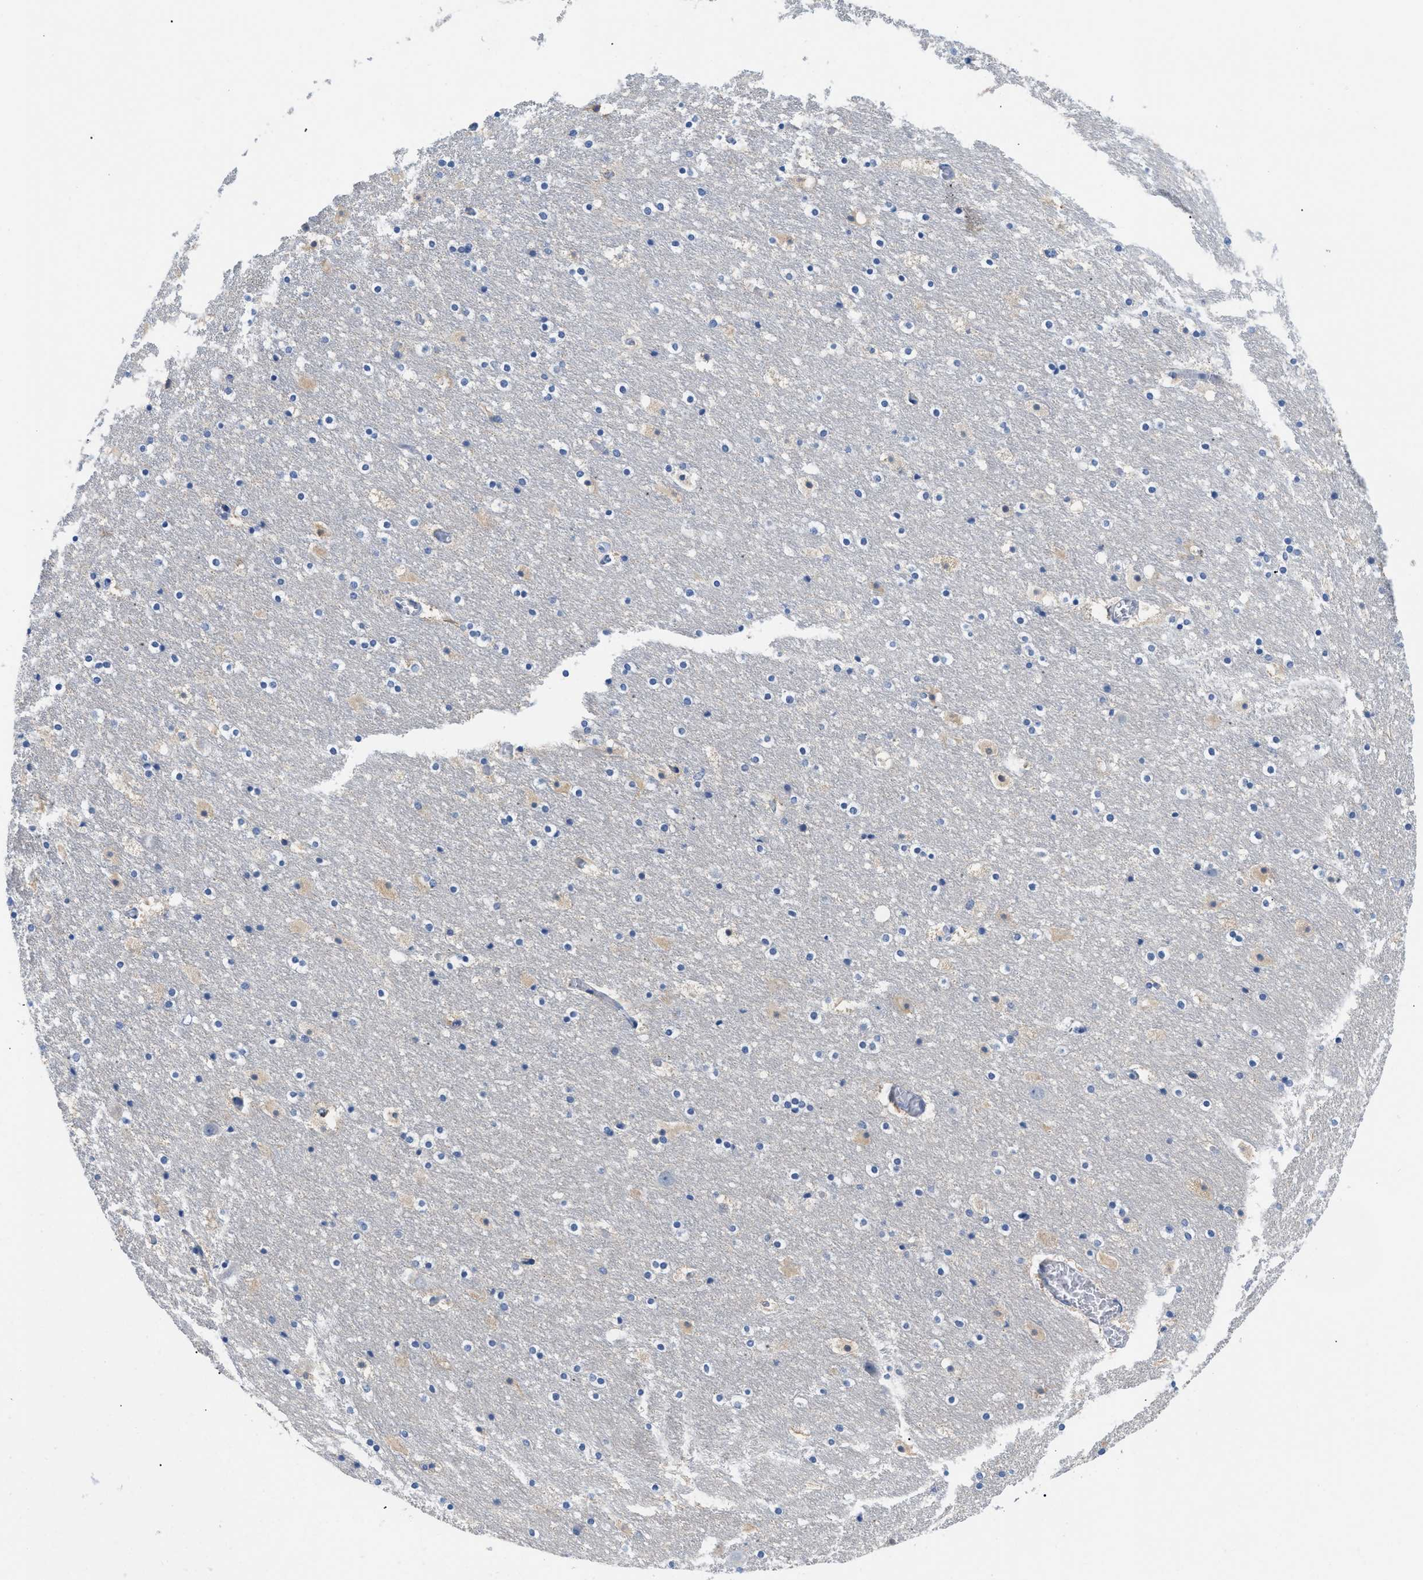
{"staining": {"intensity": "negative", "quantity": "none", "location": "none"}, "tissue": "hippocampus", "cell_type": "Glial cells", "image_type": "normal", "snomed": [{"axis": "morphology", "description": "Normal tissue, NOS"}, {"axis": "topography", "description": "Hippocampus"}], "caption": "There is no significant positivity in glial cells of hippocampus. (DAB (3,3'-diaminobenzidine) IHC, high magnification).", "gene": "BPGM", "patient": {"sex": "male", "age": 45}}